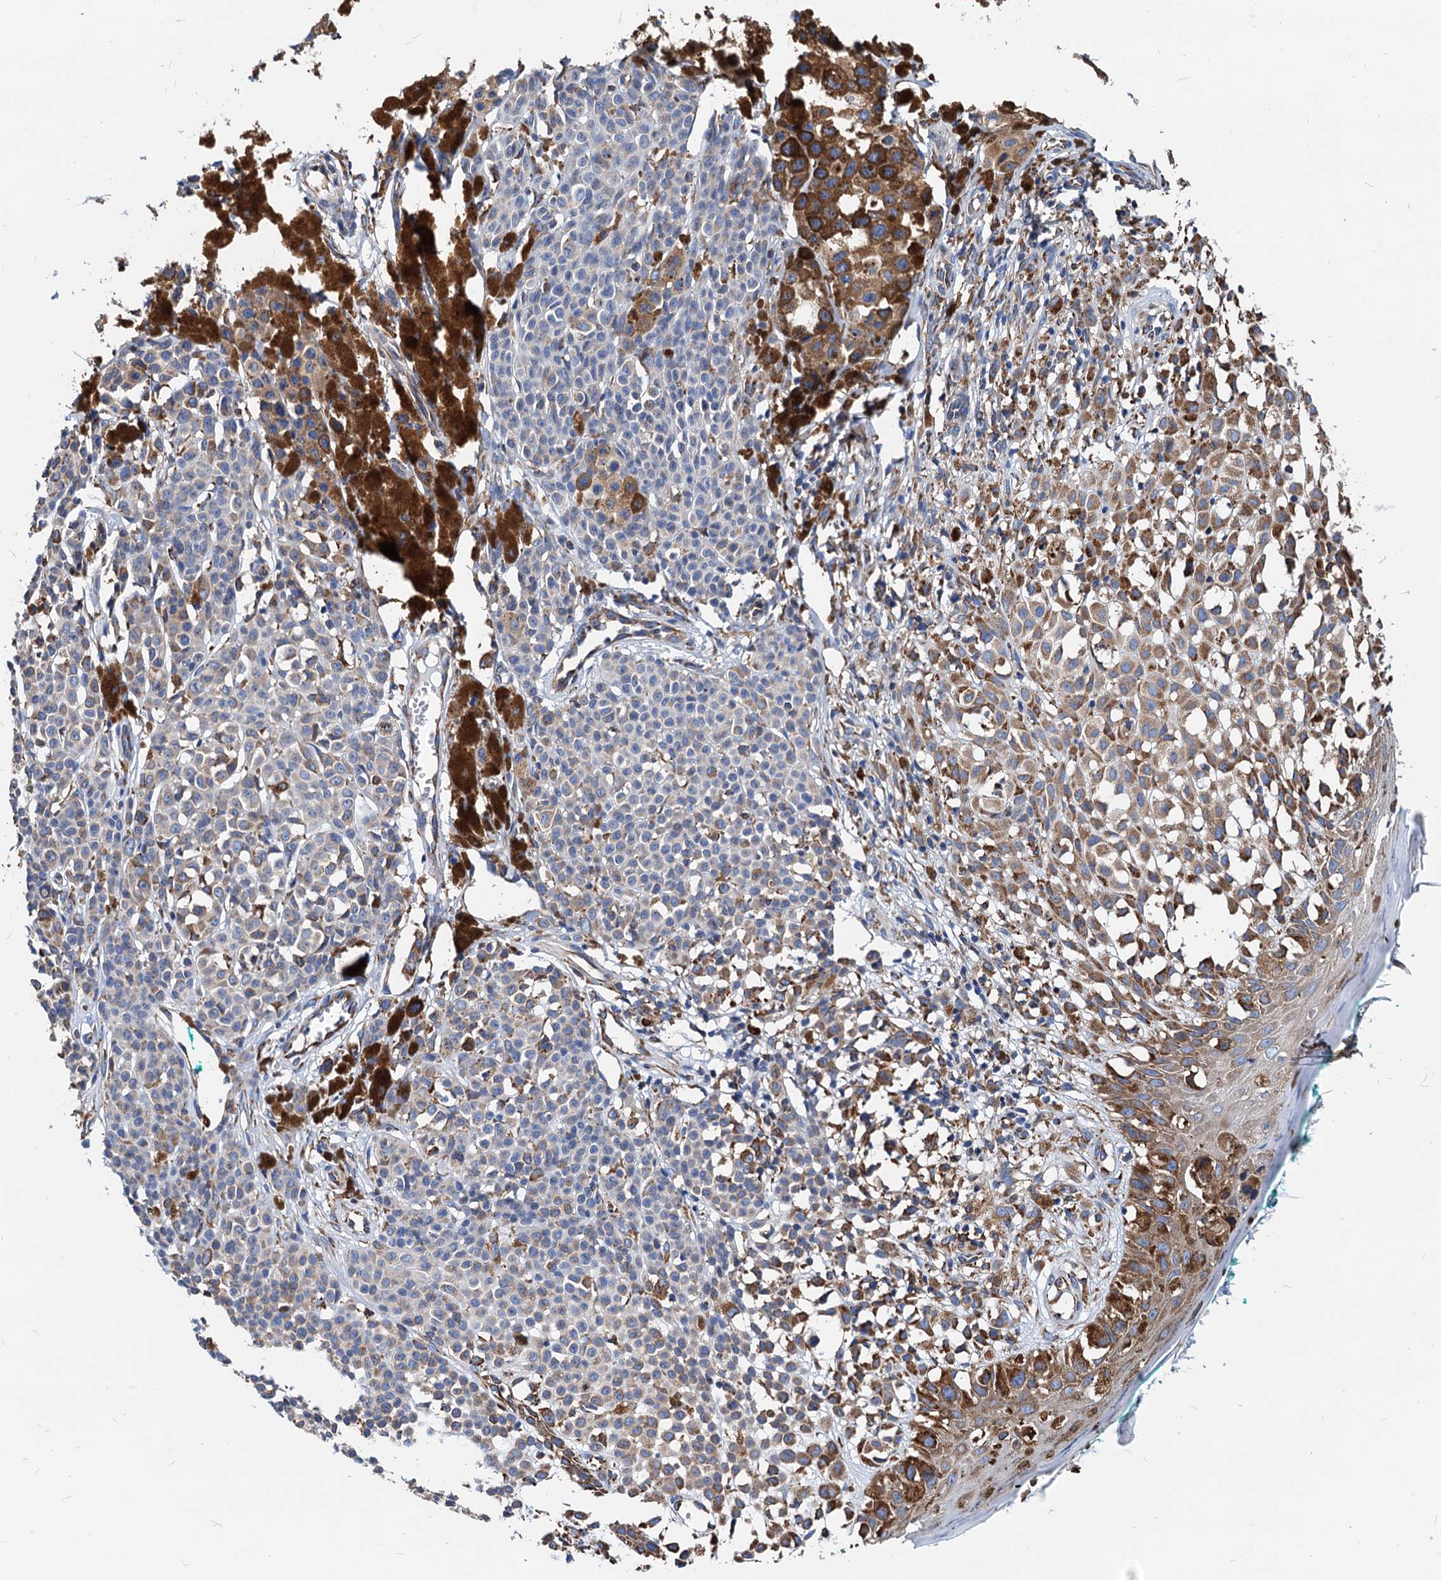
{"staining": {"intensity": "moderate", "quantity": "<25%", "location": "cytoplasmic/membranous"}, "tissue": "melanoma", "cell_type": "Tumor cells", "image_type": "cancer", "snomed": [{"axis": "morphology", "description": "Malignant melanoma, NOS"}, {"axis": "topography", "description": "Skin of leg"}], "caption": "Melanoma was stained to show a protein in brown. There is low levels of moderate cytoplasmic/membranous expression in about <25% of tumor cells. (Brightfield microscopy of DAB IHC at high magnification).", "gene": "HSPA5", "patient": {"sex": "female", "age": 72}}